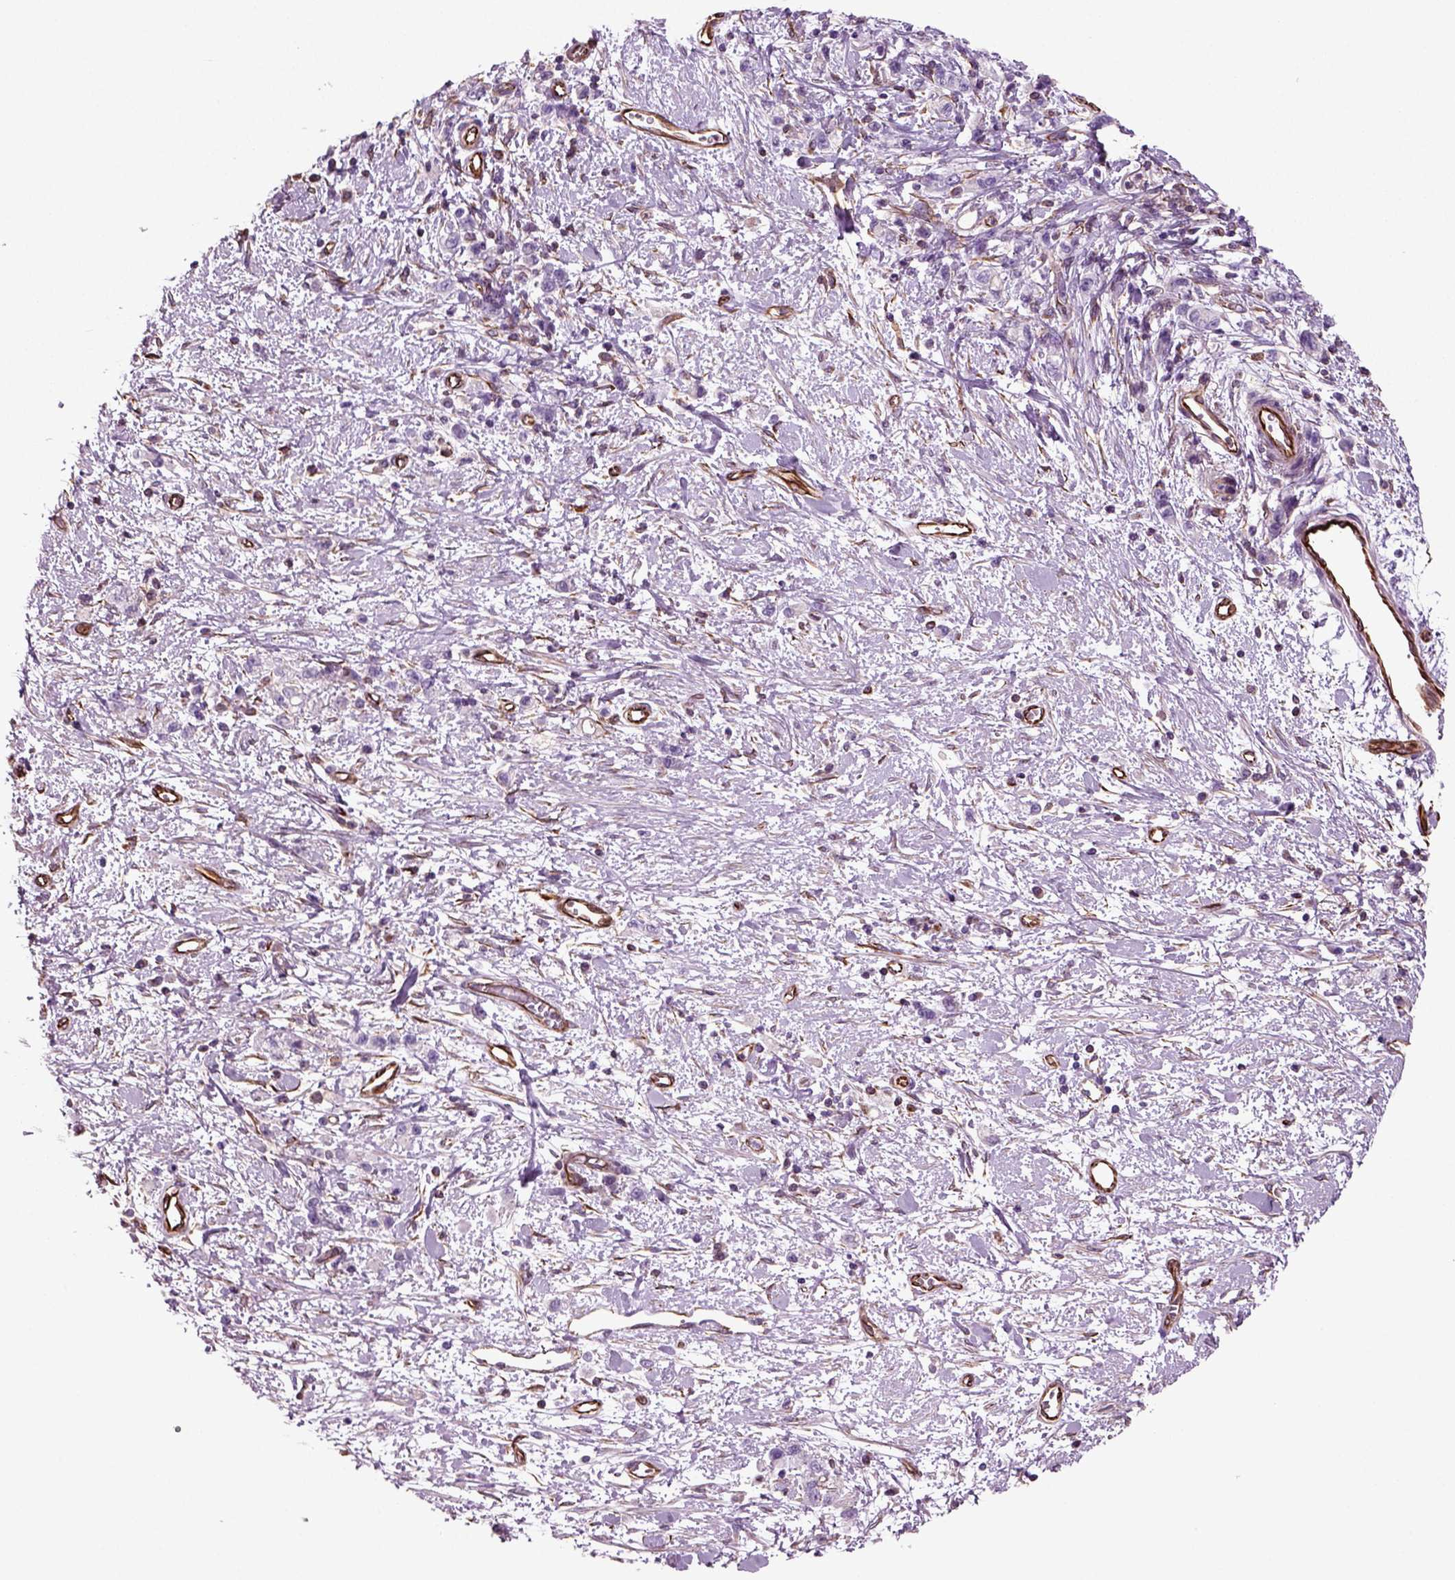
{"staining": {"intensity": "negative", "quantity": "none", "location": "none"}, "tissue": "stomach cancer", "cell_type": "Tumor cells", "image_type": "cancer", "snomed": [{"axis": "morphology", "description": "Adenocarcinoma, NOS"}, {"axis": "topography", "description": "Stomach"}], "caption": "This histopathology image is of adenocarcinoma (stomach) stained with IHC to label a protein in brown with the nuclei are counter-stained blue. There is no positivity in tumor cells.", "gene": "ACER3", "patient": {"sex": "male", "age": 77}}